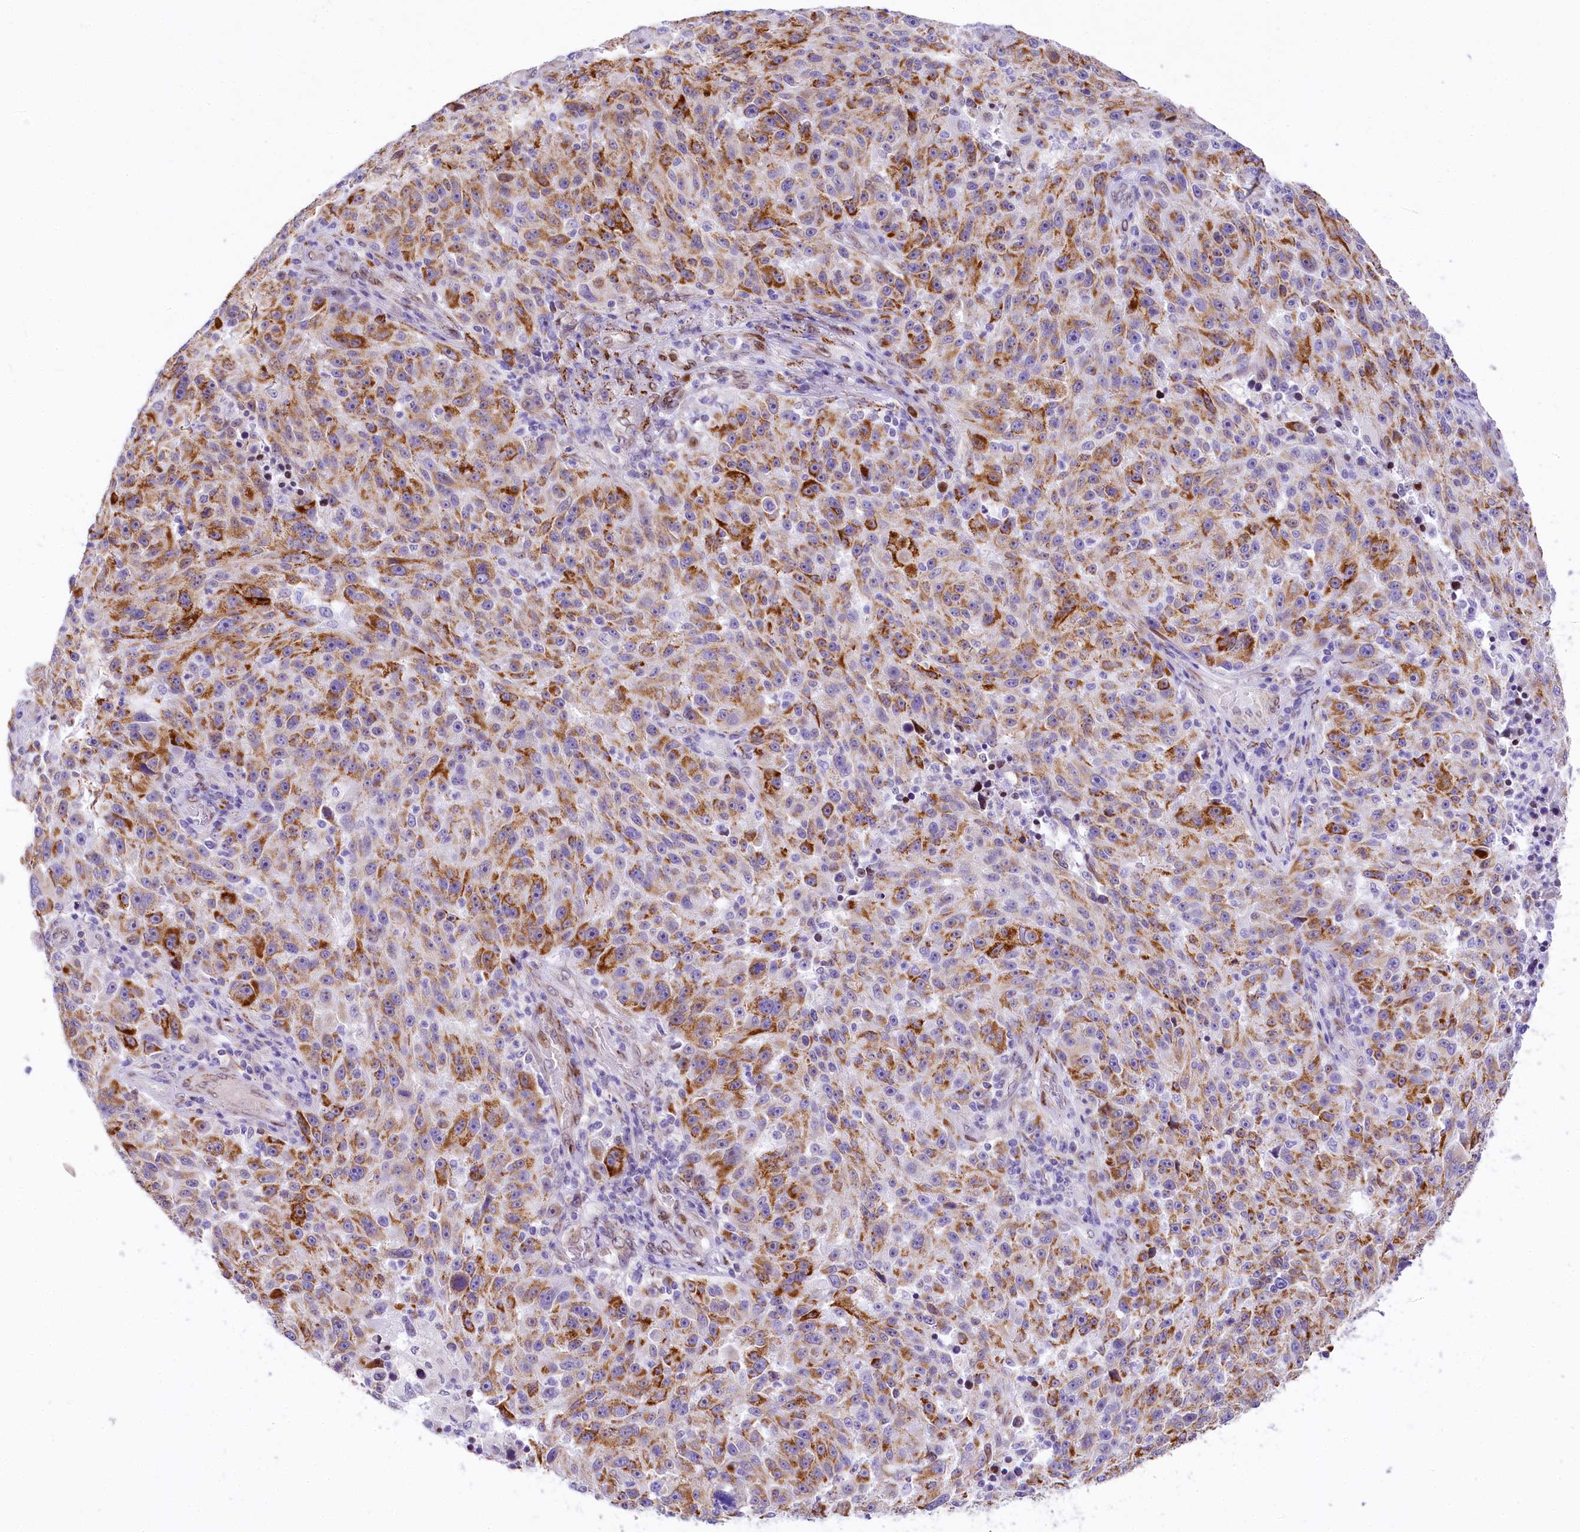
{"staining": {"intensity": "moderate", "quantity": ">75%", "location": "cytoplasmic/membranous"}, "tissue": "melanoma", "cell_type": "Tumor cells", "image_type": "cancer", "snomed": [{"axis": "morphology", "description": "Malignant melanoma, NOS"}, {"axis": "topography", "description": "Skin"}], "caption": "Melanoma tissue exhibits moderate cytoplasmic/membranous positivity in approximately >75% of tumor cells", "gene": "PPIP5K2", "patient": {"sex": "male", "age": 53}}